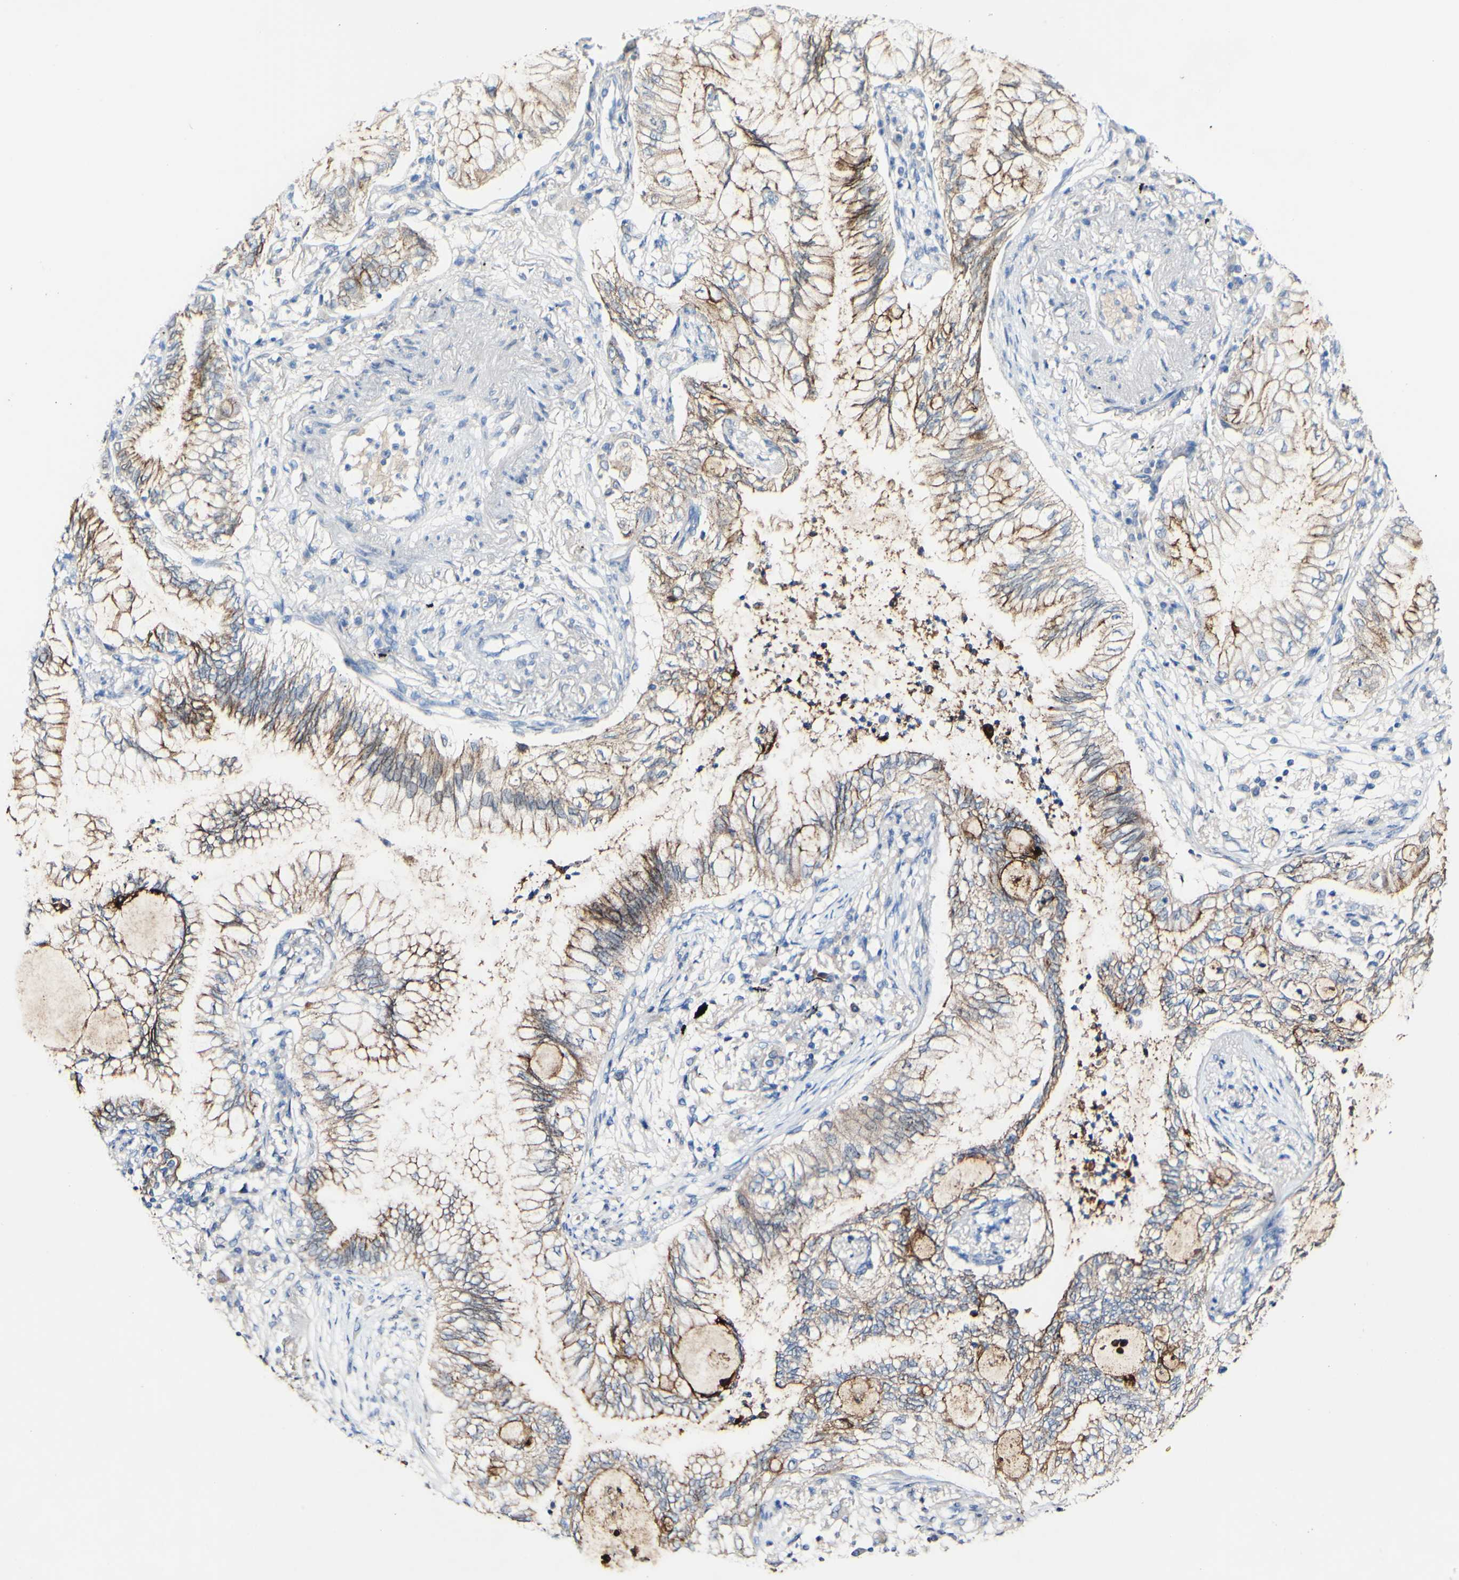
{"staining": {"intensity": "moderate", "quantity": ">75%", "location": "cytoplasmic/membranous"}, "tissue": "lung cancer", "cell_type": "Tumor cells", "image_type": "cancer", "snomed": [{"axis": "morphology", "description": "Normal tissue, NOS"}, {"axis": "morphology", "description": "Adenocarcinoma, NOS"}, {"axis": "topography", "description": "Bronchus"}, {"axis": "topography", "description": "Lung"}], "caption": "Lung cancer (adenocarcinoma) was stained to show a protein in brown. There is medium levels of moderate cytoplasmic/membranous expression in approximately >75% of tumor cells.", "gene": "DSC2", "patient": {"sex": "female", "age": 70}}